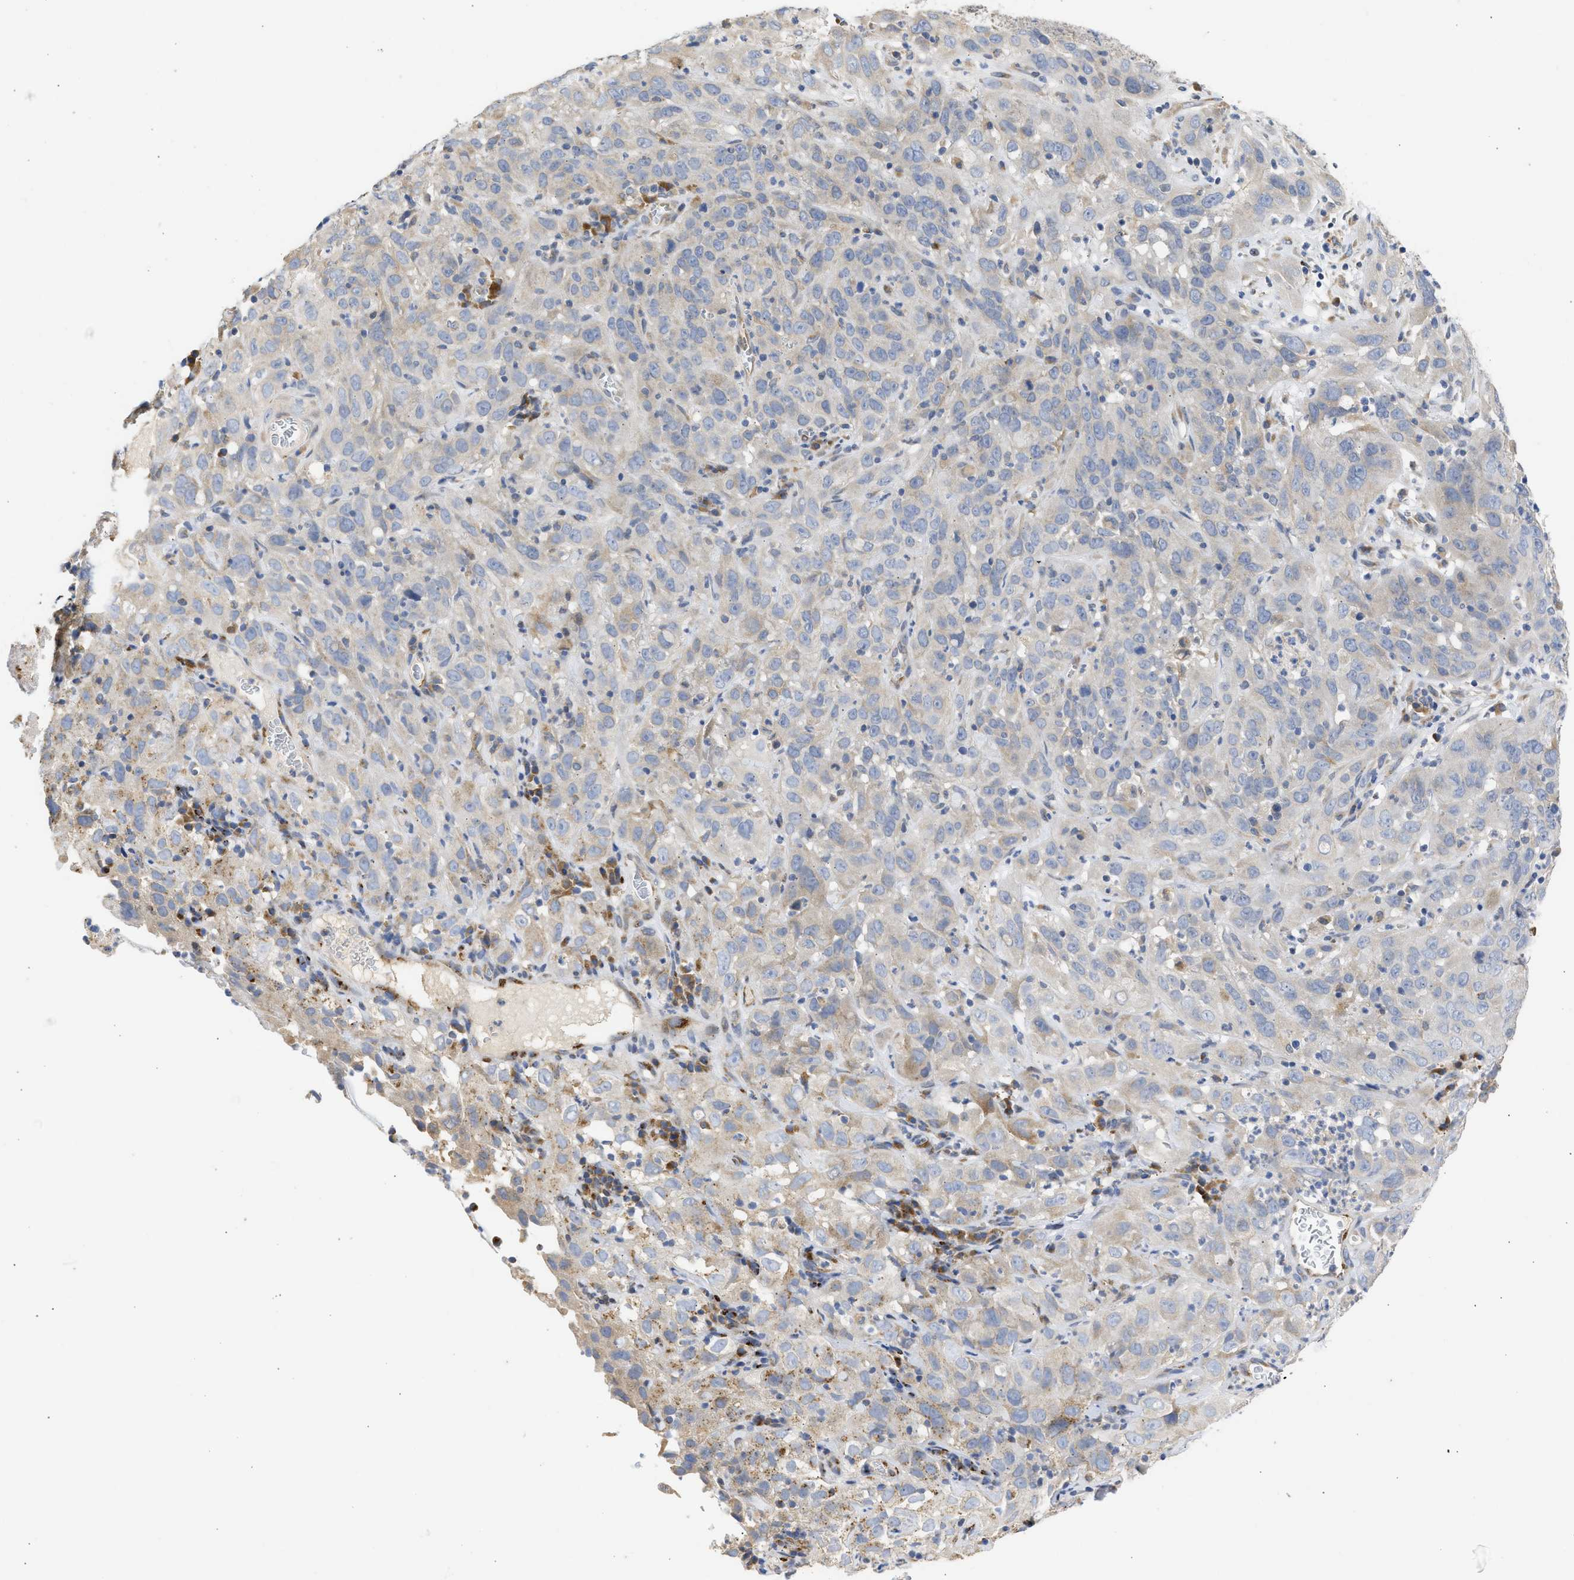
{"staining": {"intensity": "weak", "quantity": "<25%", "location": "cytoplasmic/membranous"}, "tissue": "cervical cancer", "cell_type": "Tumor cells", "image_type": "cancer", "snomed": [{"axis": "morphology", "description": "Squamous cell carcinoma, NOS"}, {"axis": "topography", "description": "Cervix"}], "caption": "DAB immunohistochemical staining of human cervical cancer (squamous cell carcinoma) demonstrates no significant positivity in tumor cells.", "gene": "TMED1", "patient": {"sex": "female", "age": 32}}